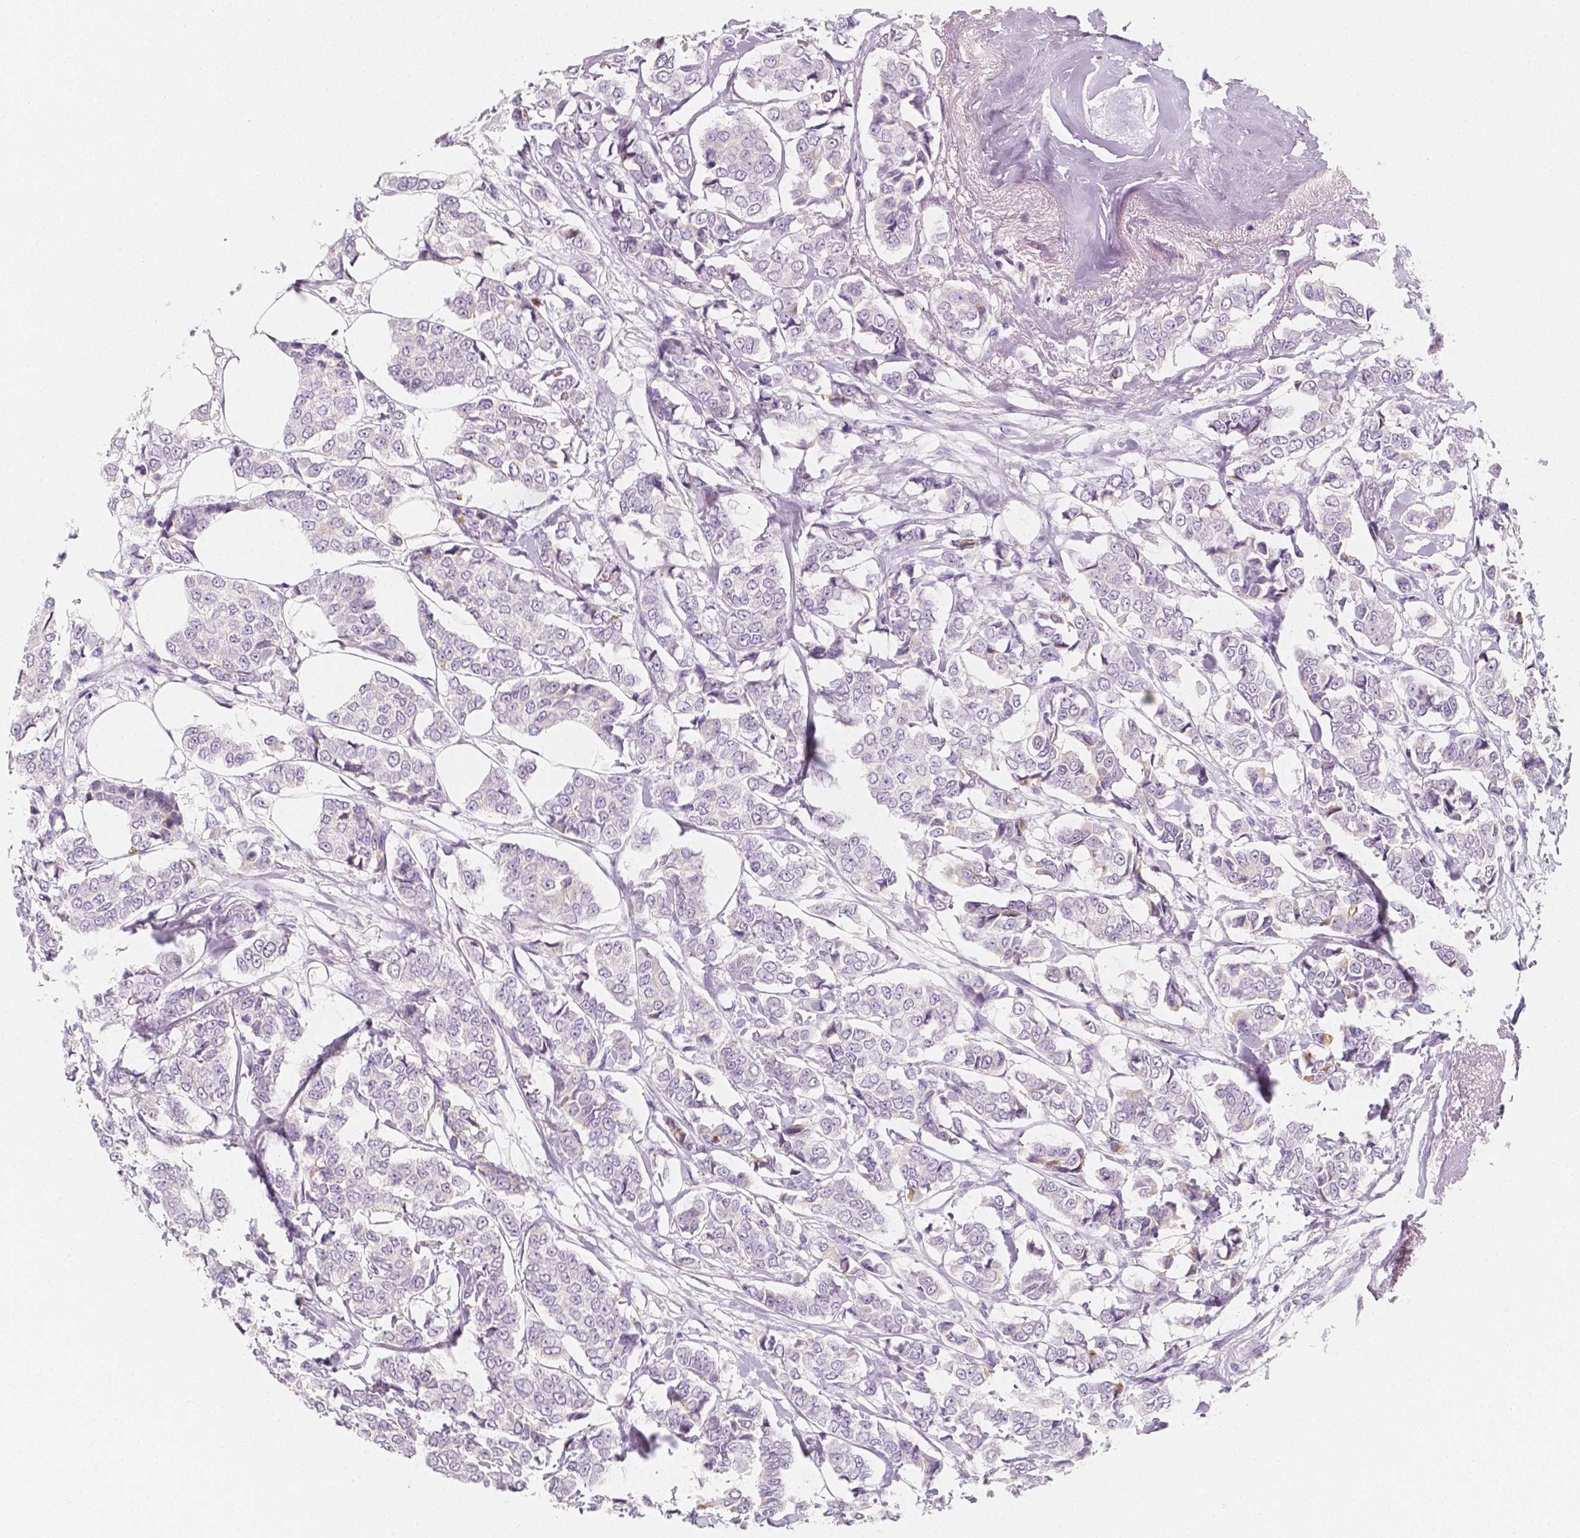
{"staining": {"intensity": "moderate", "quantity": "<25%", "location": "cytoplasmic/membranous"}, "tissue": "breast cancer", "cell_type": "Tumor cells", "image_type": "cancer", "snomed": [{"axis": "morphology", "description": "Duct carcinoma"}, {"axis": "topography", "description": "Breast"}], "caption": "Protein staining demonstrates moderate cytoplasmic/membranous positivity in approximately <25% of tumor cells in infiltrating ductal carcinoma (breast).", "gene": "BATF", "patient": {"sex": "female", "age": 94}}